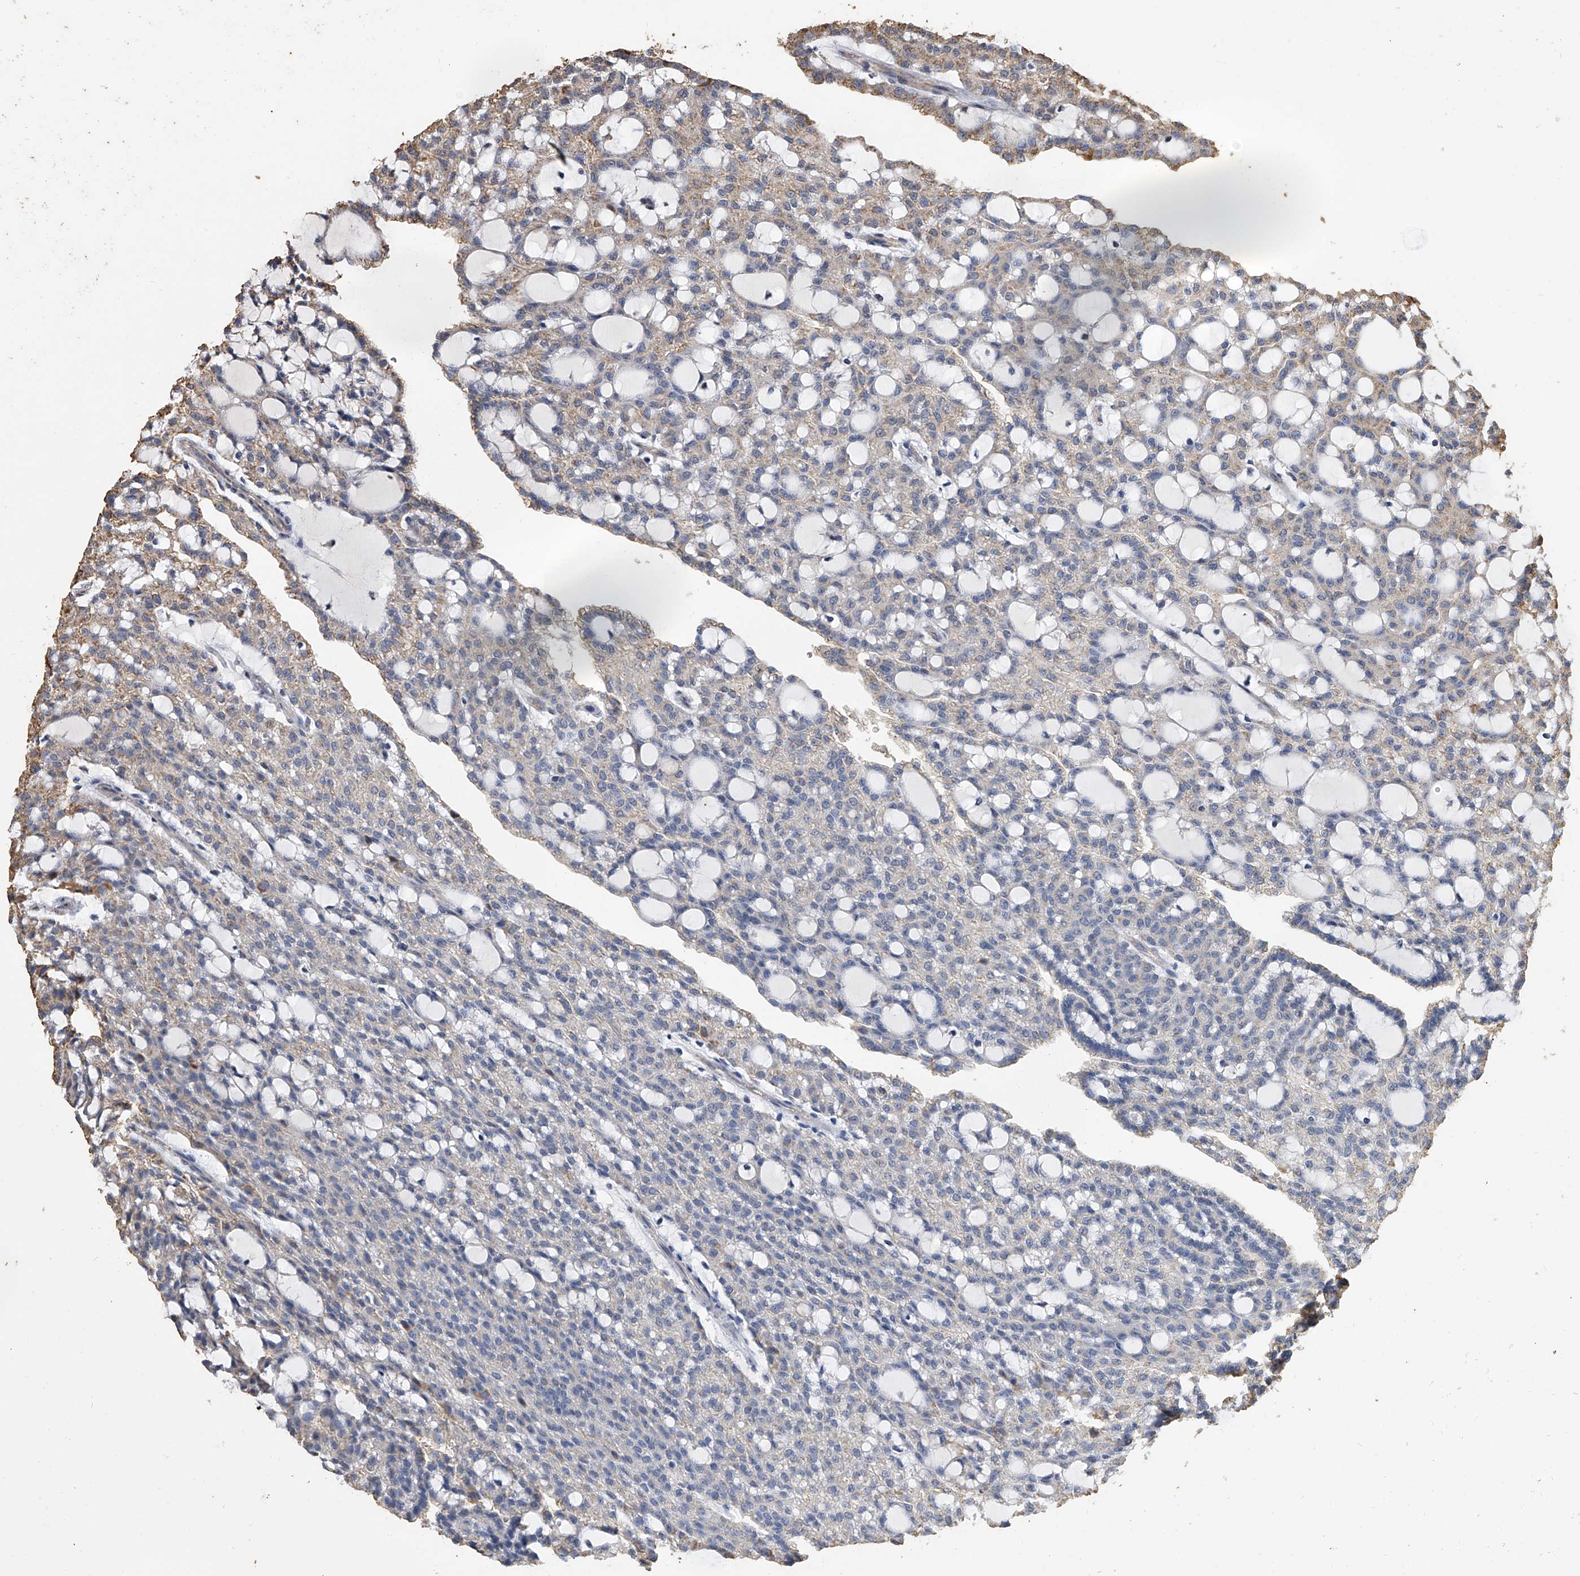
{"staining": {"intensity": "moderate", "quantity": "25%-75%", "location": "cytoplasmic/membranous"}, "tissue": "renal cancer", "cell_type": "Tumor cells", "image_type": "cancer", "snomed": [{"axis": "morphology", "description": "Adenocarcinoma, NOS"}, {"axis": "topography", "description": "Kidney"}], "caption": "The immunohistochemical stain highlights moderate cytoplasmic/membranous staining in tumor cells of adenocarcinoma (renal) tissue.", "gene": "MRPL28", "patient": {"sex": "male", "age": 63}}